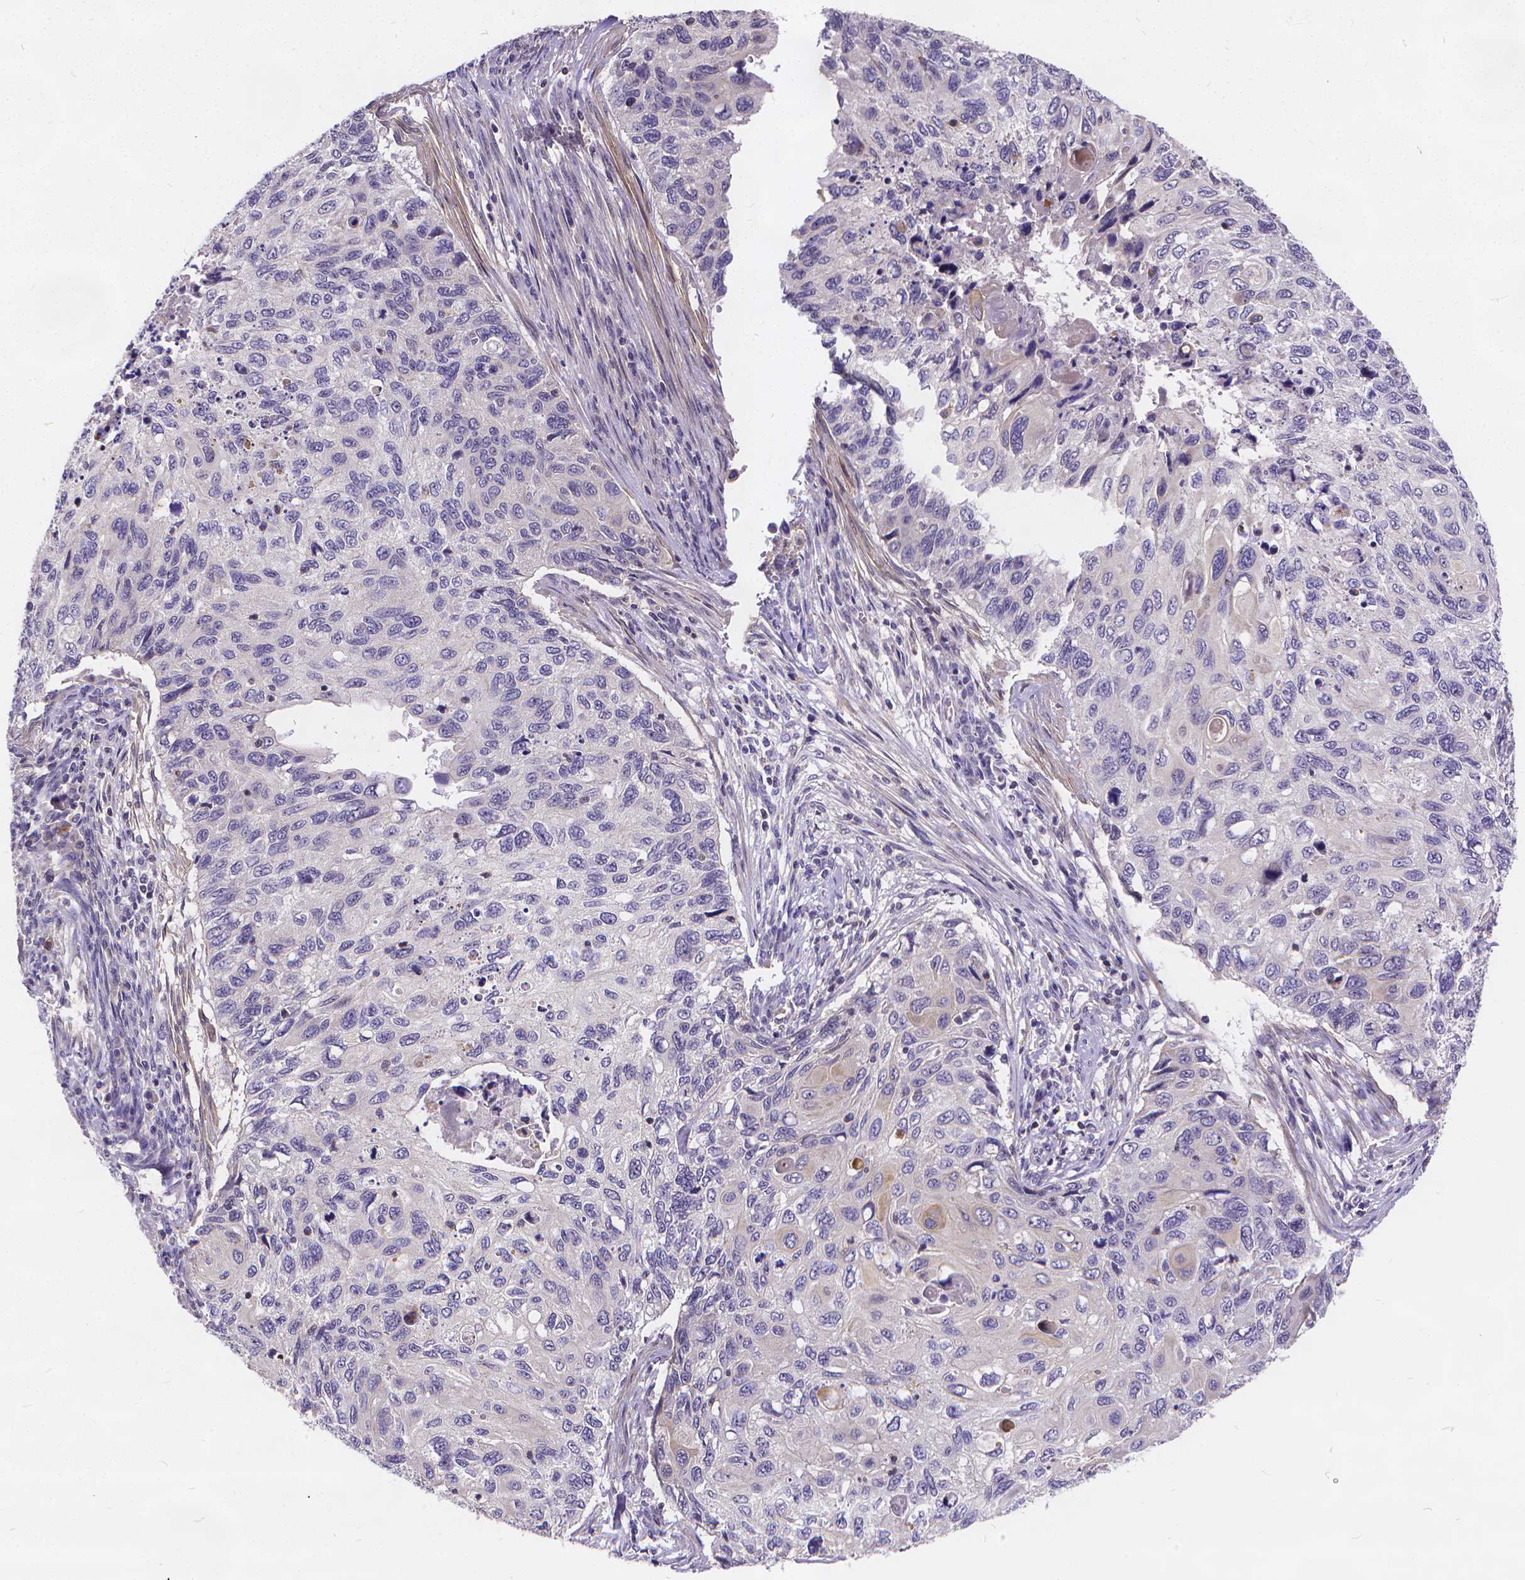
{"staining": {"intensity": "negative", "quantity": "none", "location": "none"}, "tissue": "cervical cancer", "cell_type": "Tumor cells", "image_type": "cancer", "snomed": [{"axis": "morphology", "description": "Squamous cell carcinoma, NOS"}, {"axis": "topography", "description": "Cervix"}], "caption": "Immunohistochemical staining of squamous cell carcinoma (cervical) displays no significant expression in tumor cells.", "gene": "GLRB", "patient": {"sex": "female", "age": 70}}